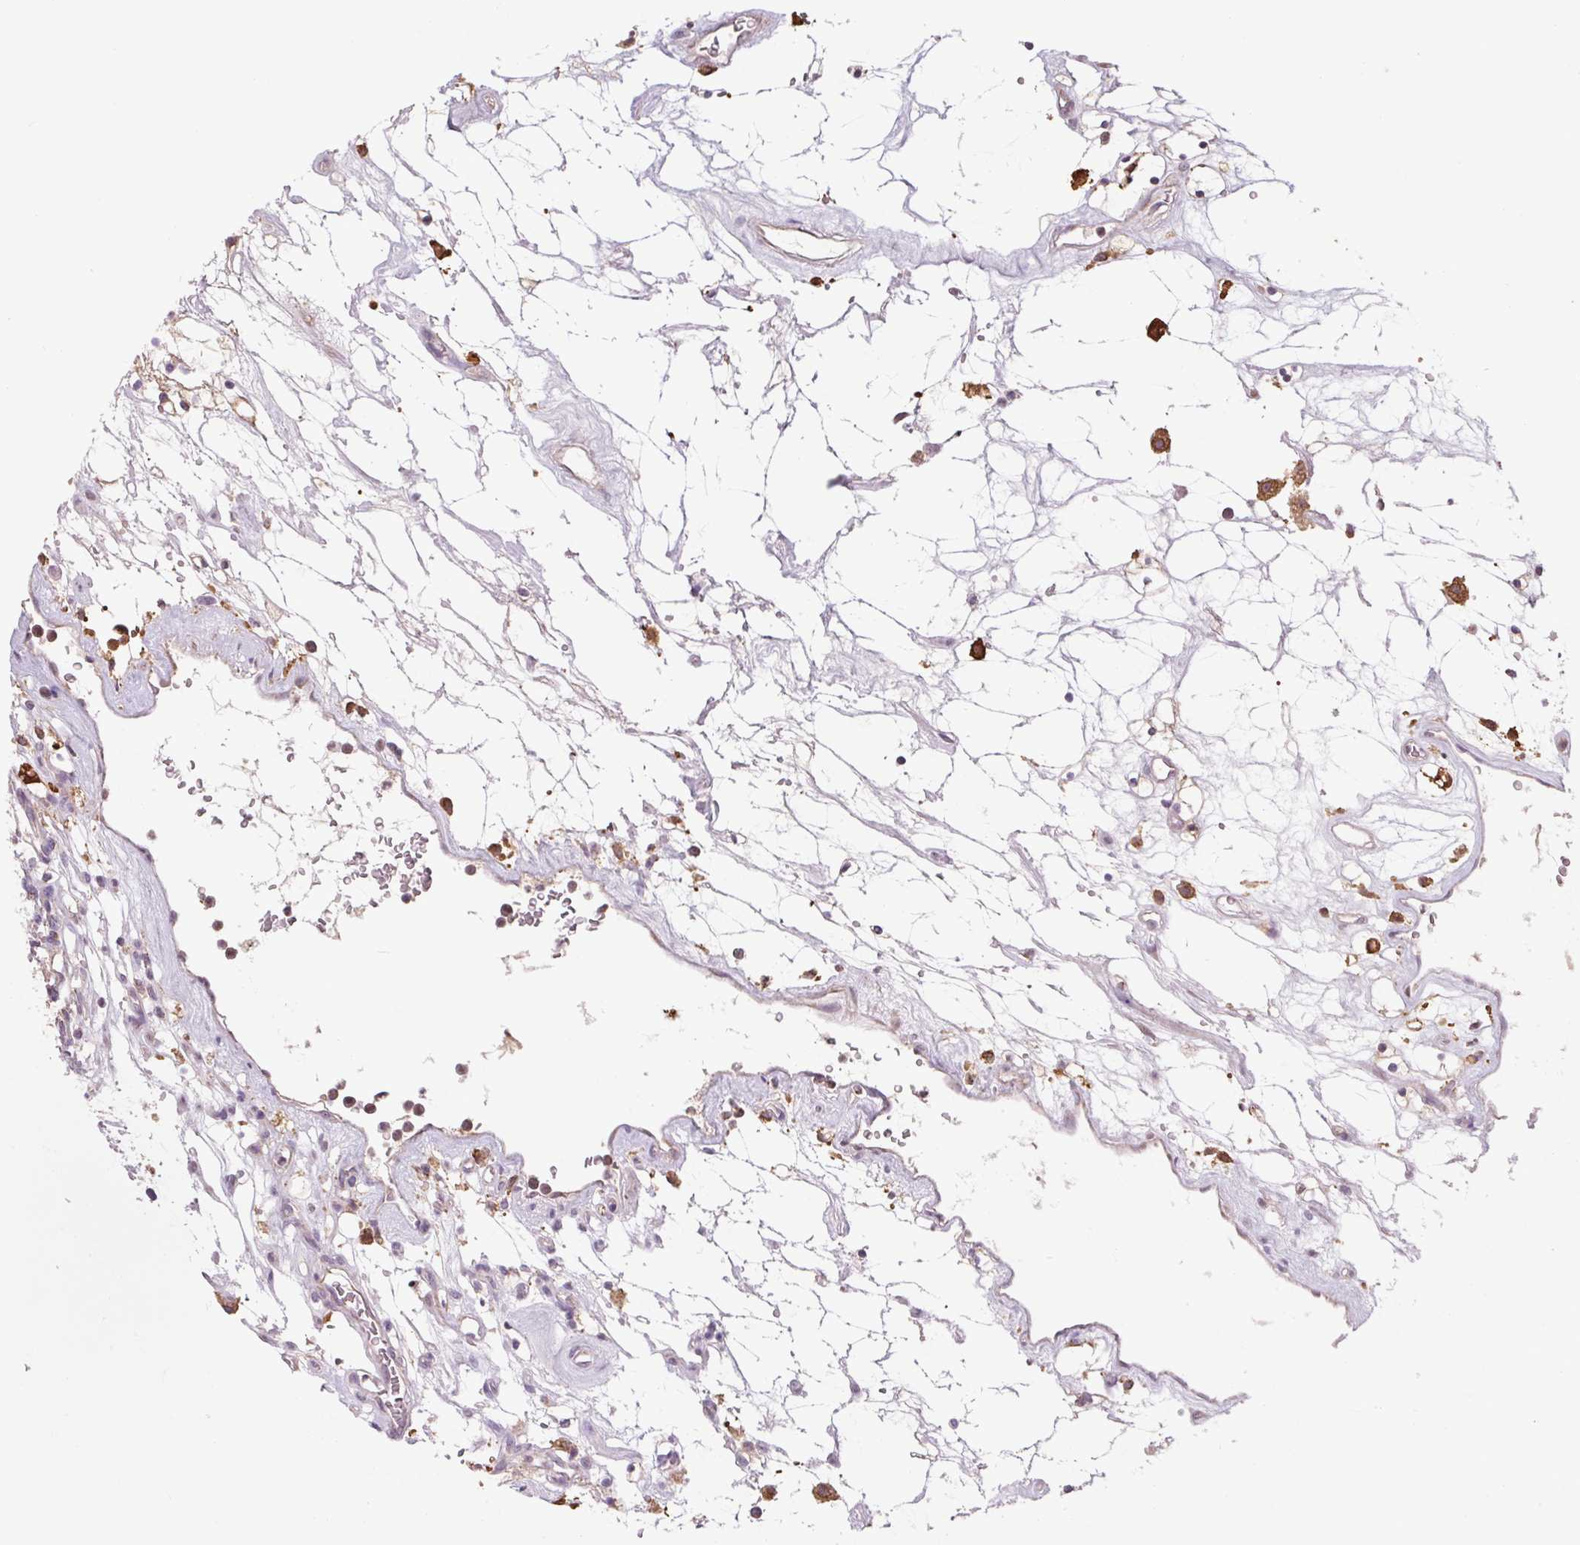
{"staining": {"intensity": "moderate", "quantity": "<25%", "location": "cytoplasmic/membranous"}, "tissue": "renal cancer", "cell_type": "Tumor cells", "image_type": "cancer", "snomed": [{"axis": "morphology", "description": "Adenocarcinoma, NOS"}, {"axis": "topography", "description": "Kidney"}], "caption": "Immunohistochemistry (IHC) histopathology image of neoplastic tissue: human renal cancer (adenocarcinoma) stained using IHC reveals low levels of moderate protein expression localized specifically in the cytoplasmic/membranous of tumor cells, appearing as a cytoplasmic/membranous brown color.", "gene": "SGF29", "patient": {"sex": "female", "age": 69}}